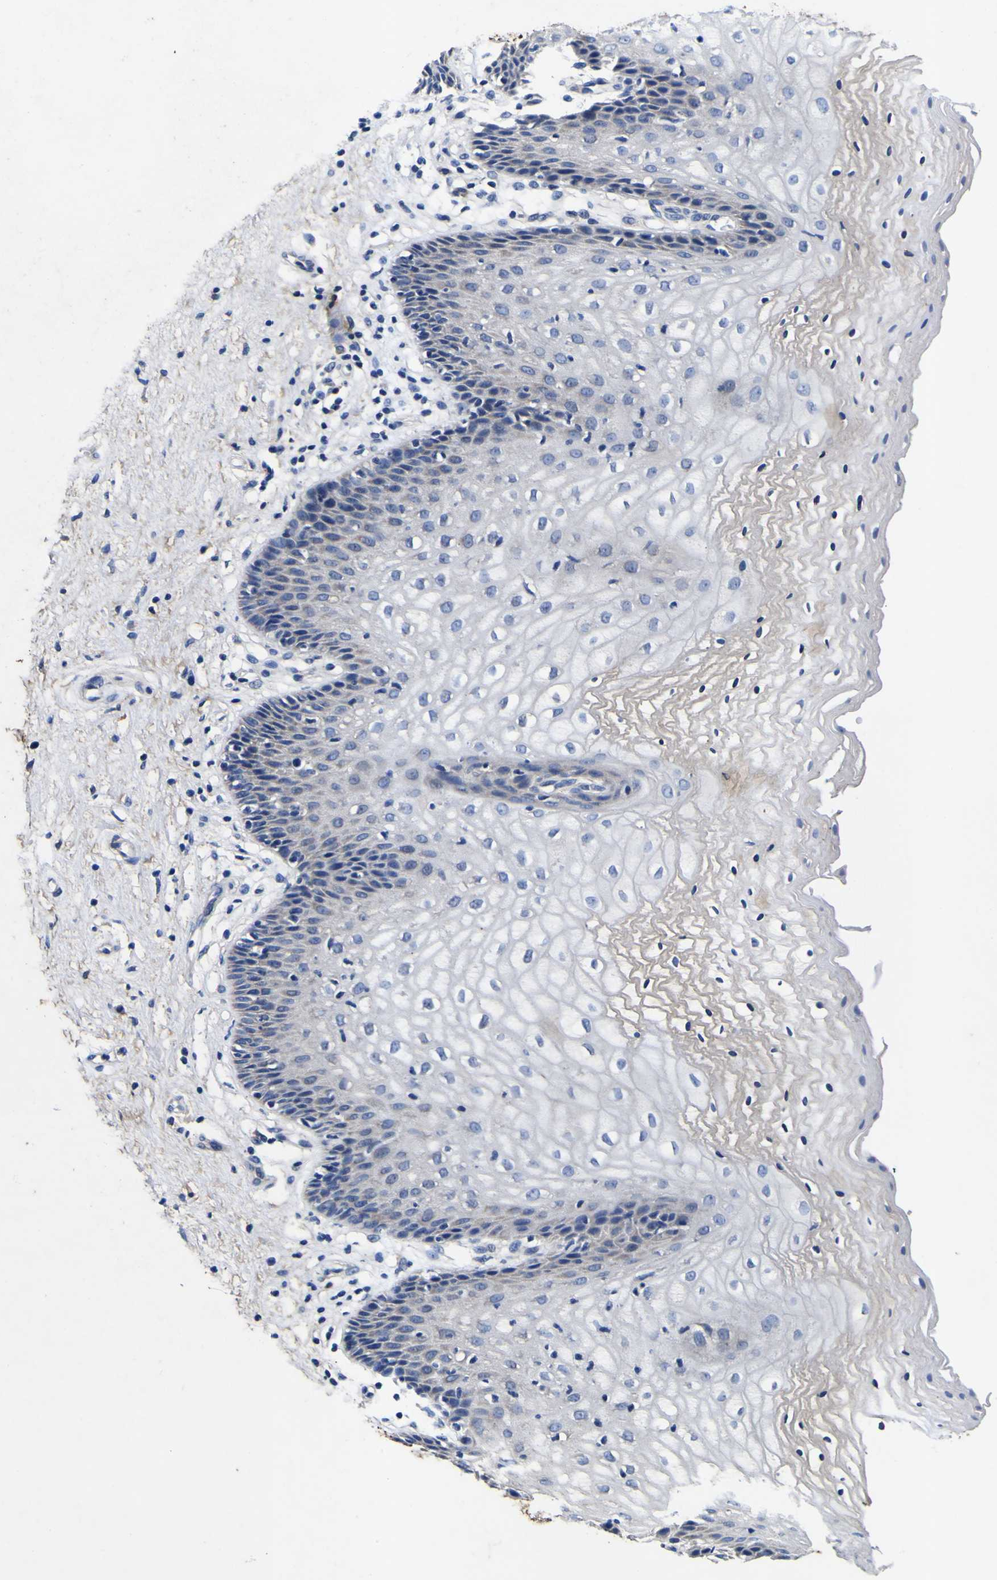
{"staining": {"intensity": "negative", "quantity": "none", "location": "none"}, "tissue": "vagina", "cell_type": "Squamous epithelial cells", "image_type": "normal", "snomed": [{"axis": "morphology", "description": "Normal tissue, NOS"}, {"axis": "topography", "description": "Vagina"}], "caption": "Micrograph shows no significant protein expression in squamous epithelial cells of unremarkable vagina. (DAB (3,3'-diaminobenzidine) IHC with hematoxylin counter stain).", "gene": "VASN", "patient": {"sex": "female", "age": 34}}